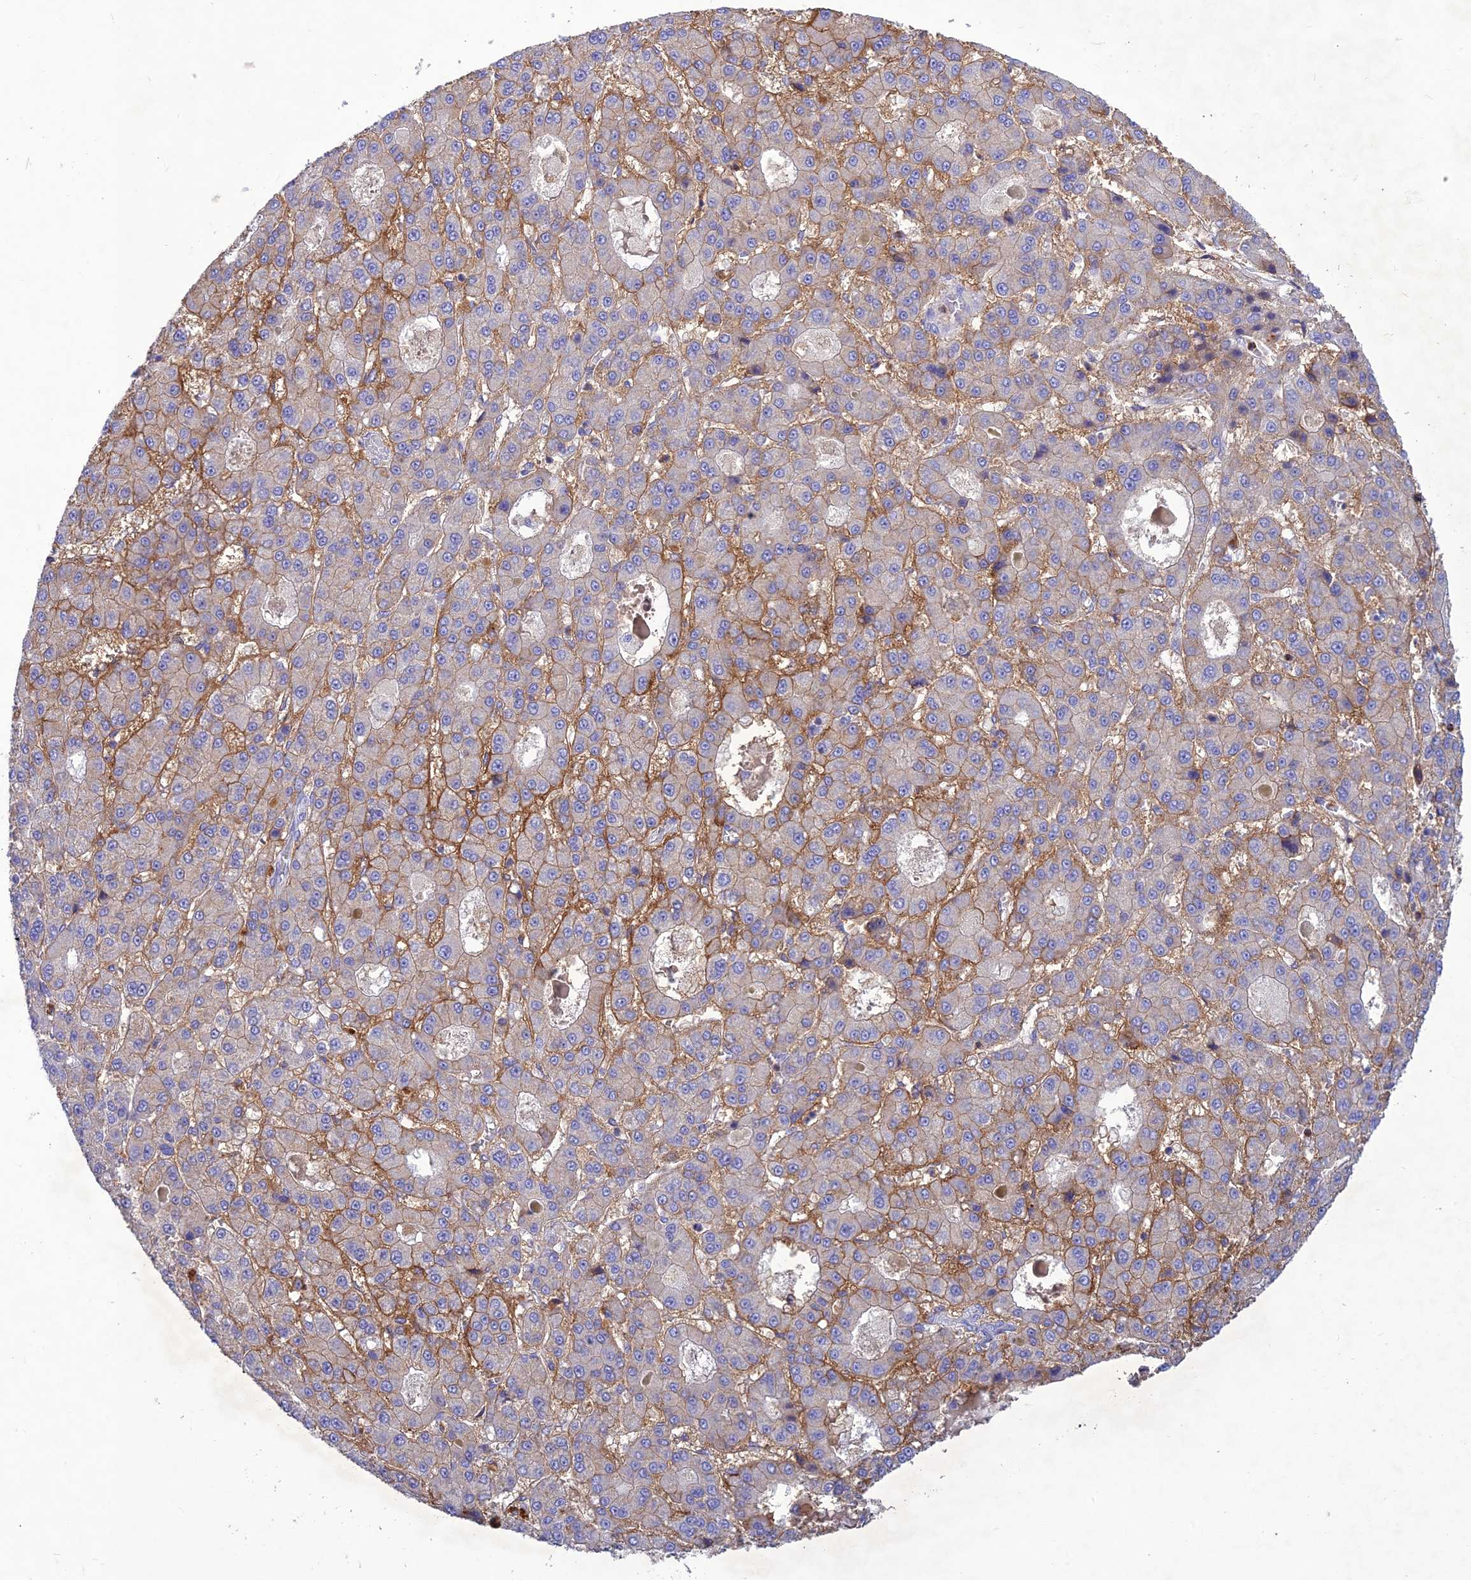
{"staining": {"intensity": "moderate", "quantity": "25%-75%", "location": "cytoplasmic/membranous"}, "tissue": "liver cancer", "cell_type": "Tumor cells", "image_type": "cancer", "snomed": [{"axis": "morphology", "description": "Carcinoma, Hepatocellular, NOS"}, {"axis": "topography", "description": "Liver"}], "caption": "Protein staining of liver cancer (hepatocellular carcinoma) tissue demonstrates moderate cytoplasmic/membranous expression in approximately 25%-75% of tumor cells.", "gene": "SLC13A5", "patient": {"sex": "male", "age": 70}}